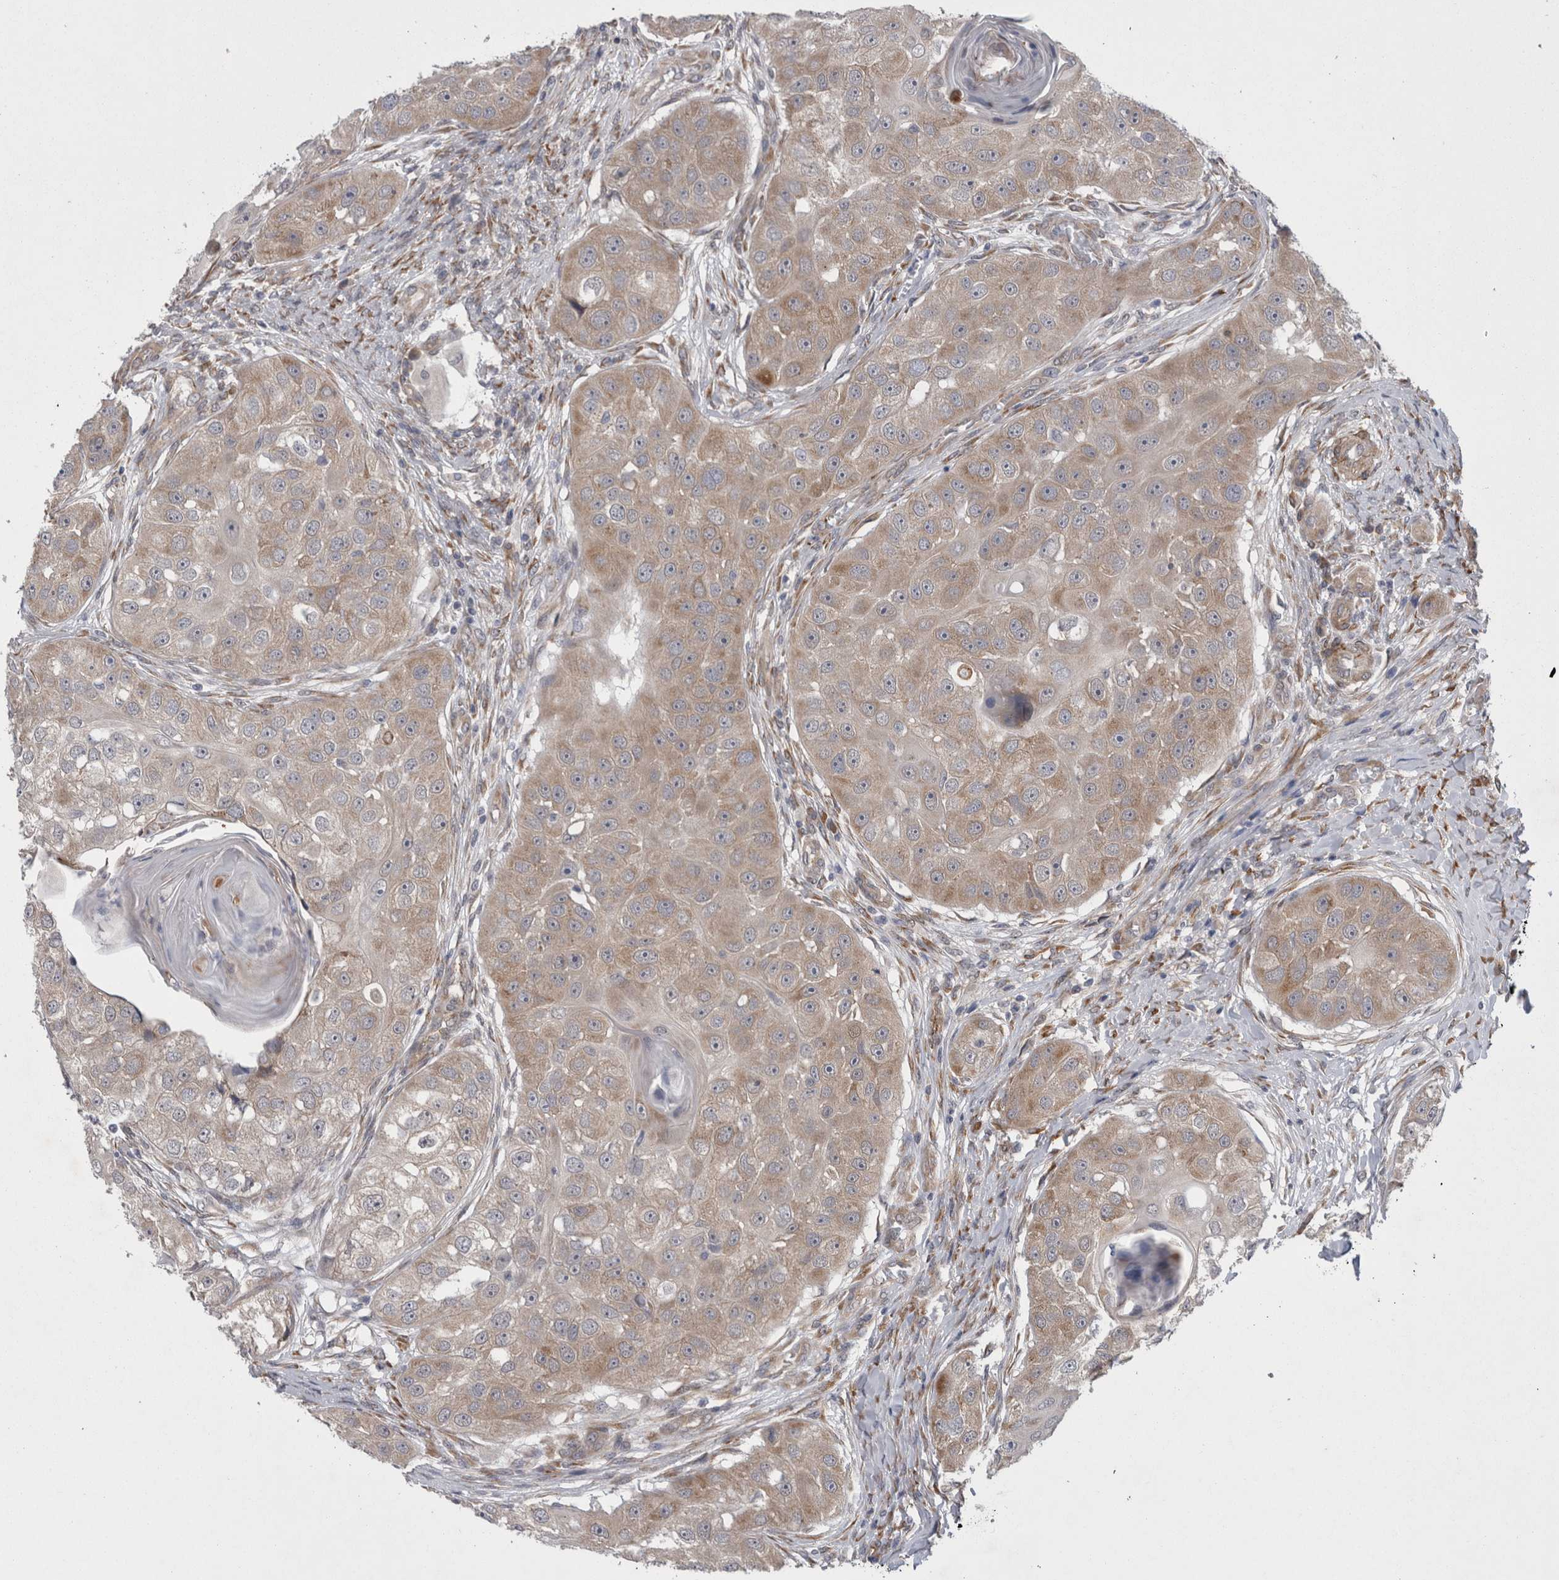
{"staining": {"intensity": "weak", "quantity": ">75%", "location": "cytoplasmic/membranous"}, "tissue": "head and neck cancer", "cell_type": "Tumor cells", "image_type": "cancer", "snomed": [{"axis": "morphology", "description": "Normal tissue, NOS"}, {"axis": "morphology", "description": "Squamous cell carcinoma, NOS"}, {"axis": "topography", "description": "Skeletal muscle"}, {"axis": "topography", "description": "Head-Neck"}], "caption": "Squamous cell carcinoma (head and neck) tissue reveals weak cytoplasmic/membranous expression in approximately >75% of tumor cells The staining was performed using DAB (3,3'-diaminobenzidine) to visualize the protein expression in brown, while the nuclei were stained in blue with hematoxylin (Magnification: 20x).", "gene": "DDX6", "patient": {"sex": "male", "age": 51}}